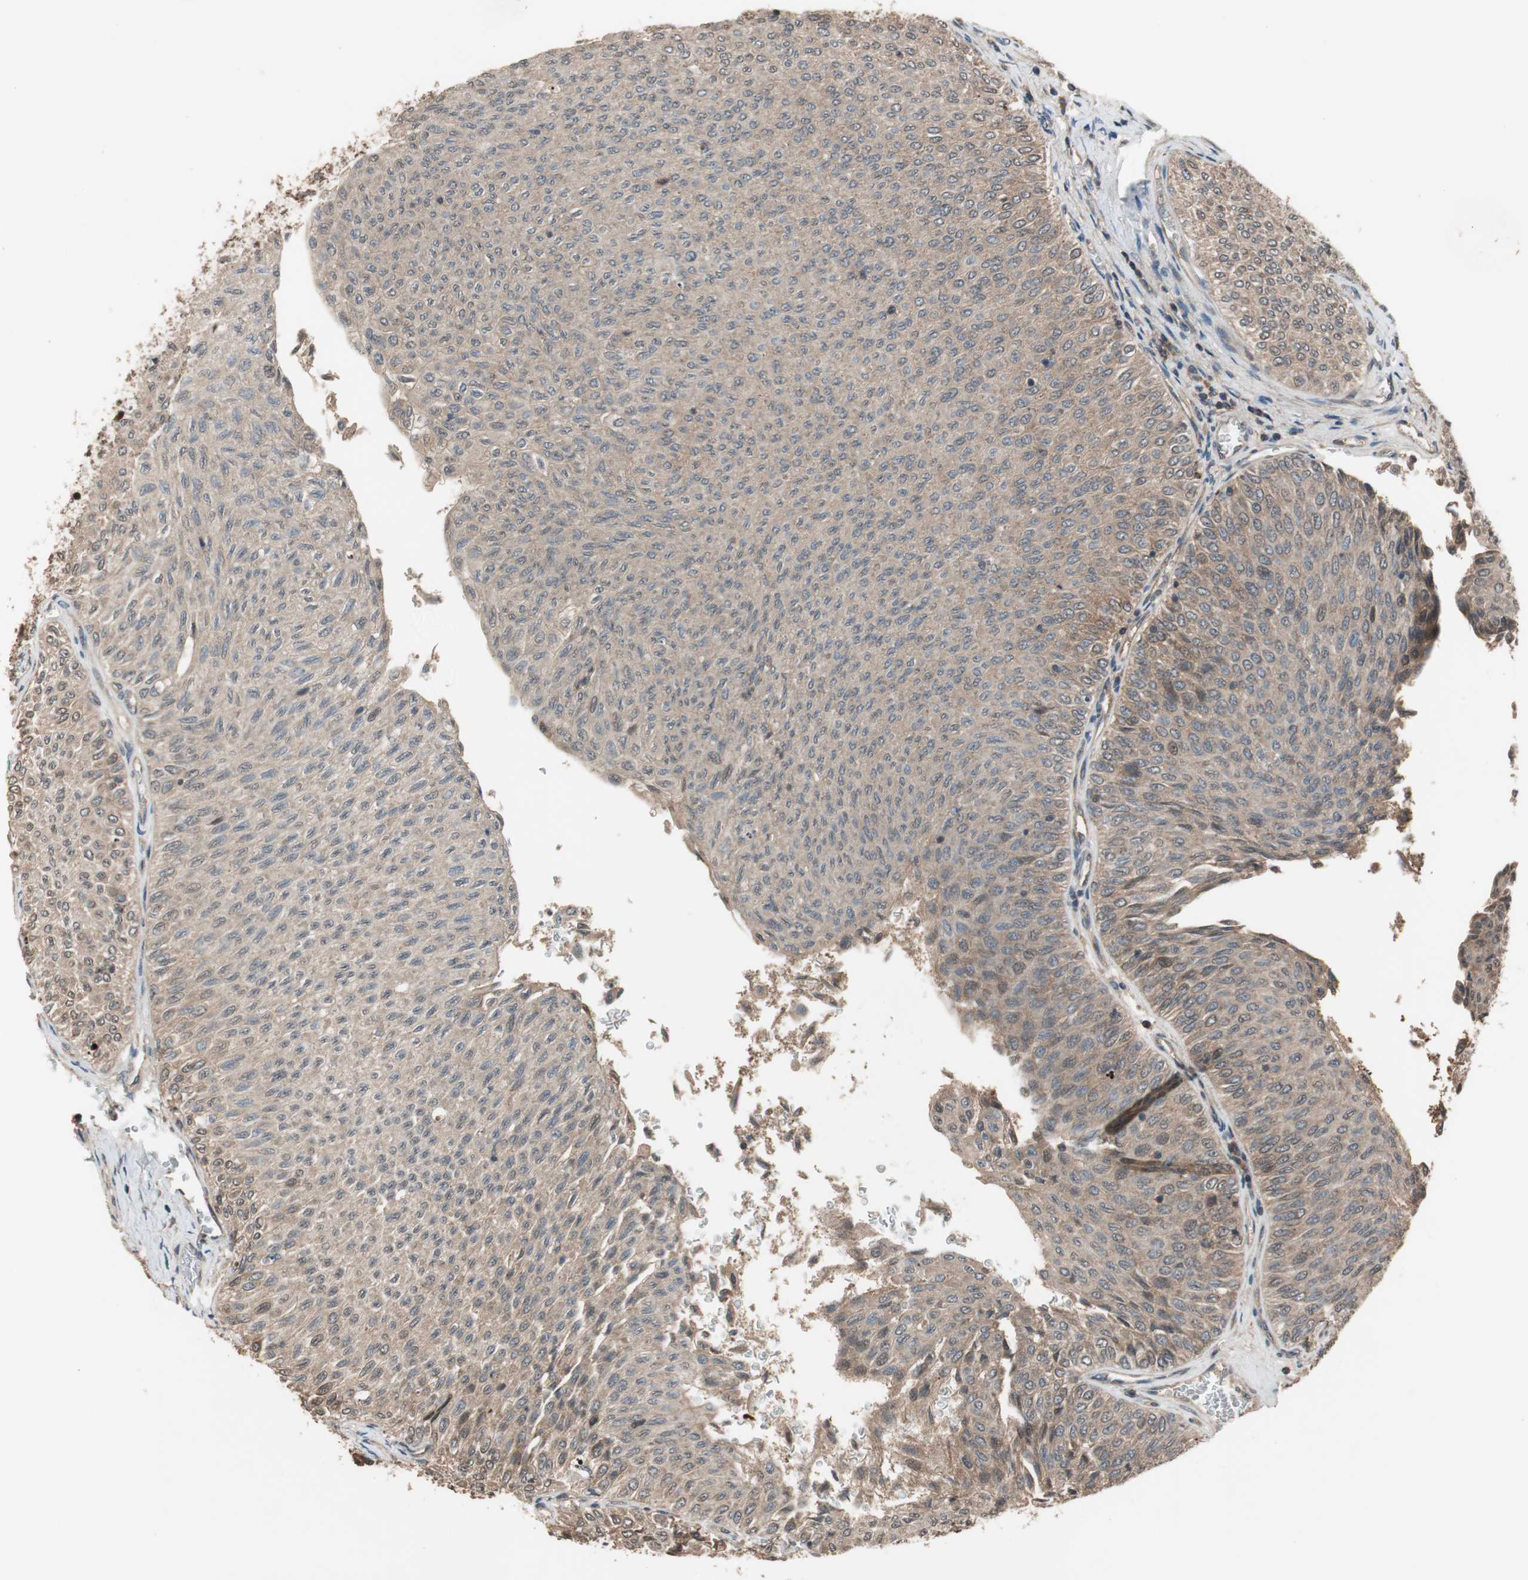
{"staining": {"intensity": "weak", "quantity": ">75%", "location": "cytoplasmic/membranous"}, "tissue": "urothelial cancer", "cell_type": "Tumor cells", "image_type": "cancer", "snomed": [{"axis": "morphology", "description": "Urothelial carcinoma, Low grade"}, {"axis": "topography", "description": "Urinary bladder"}], "caption": "A photomicrograph of low-grade urothelial carcinoma stained for a protein reveals weak cytoplasmic/membranous brown staining in tumor cells. Nuclei are stained in blue.", "gene": "TMEM230", "patient": {"sex": "male", "age": 78}}